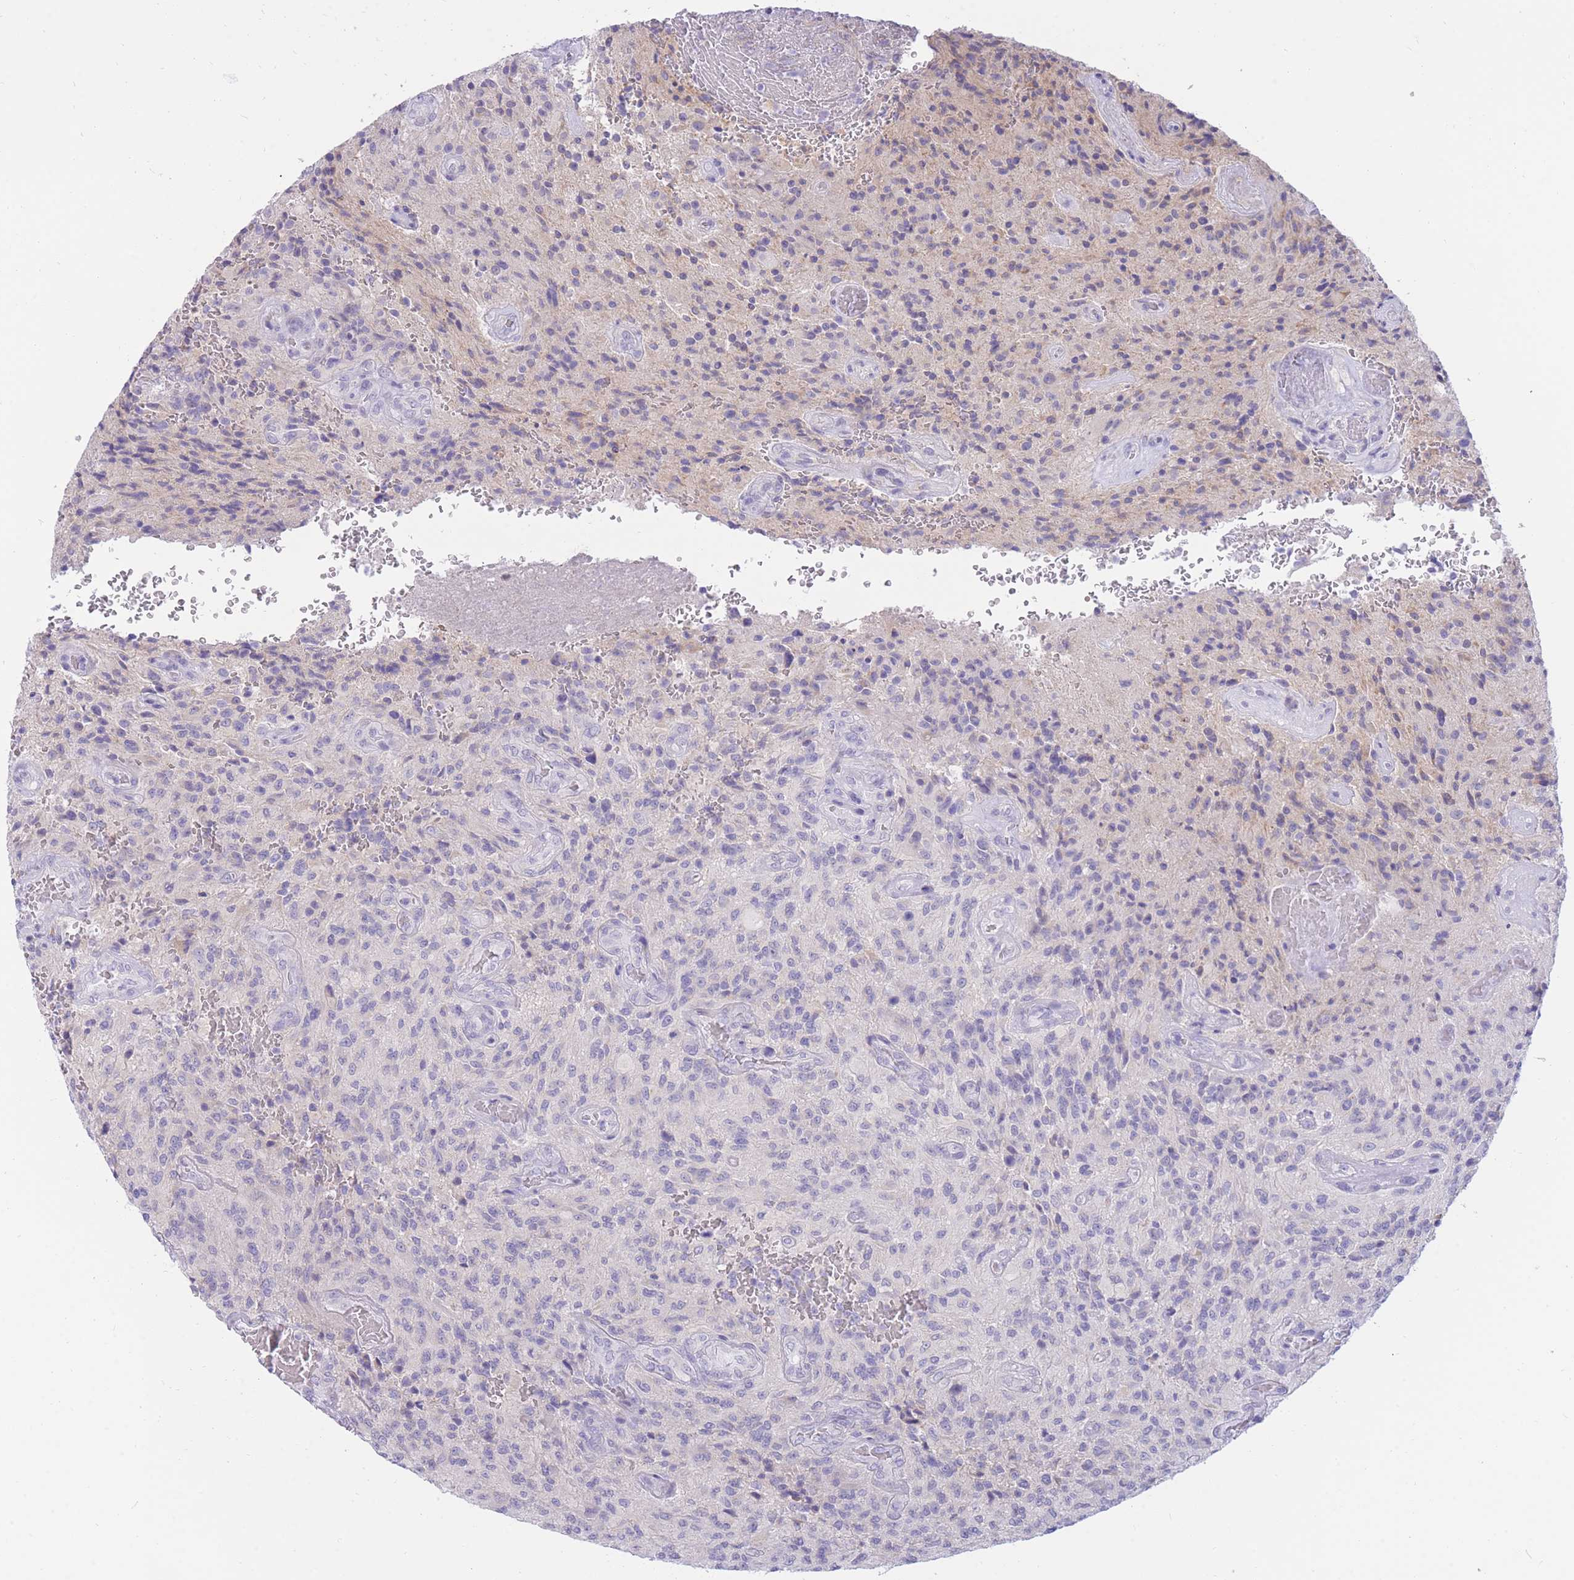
{"staining": {"intensity": "negative", "quantity": "none", "location": "none"}, "tissue": "glioma", "cell_type": "Tumor cells", "image_type": "cancer", "snomed": [{"axis": "morphology", "description": "Normal tissue, NOS"}, {"axis": "morphology", "description": "Glioma, malignant, High grade"}, {"axis": "topography", "description": "Cerebral cortex"}], "caption": "Human glioma stained for a protein using immunohistochemistry shows no expression in tumor cells.", "gene": "SSUH2", "patient": {"sex": "male", "age": 56}}